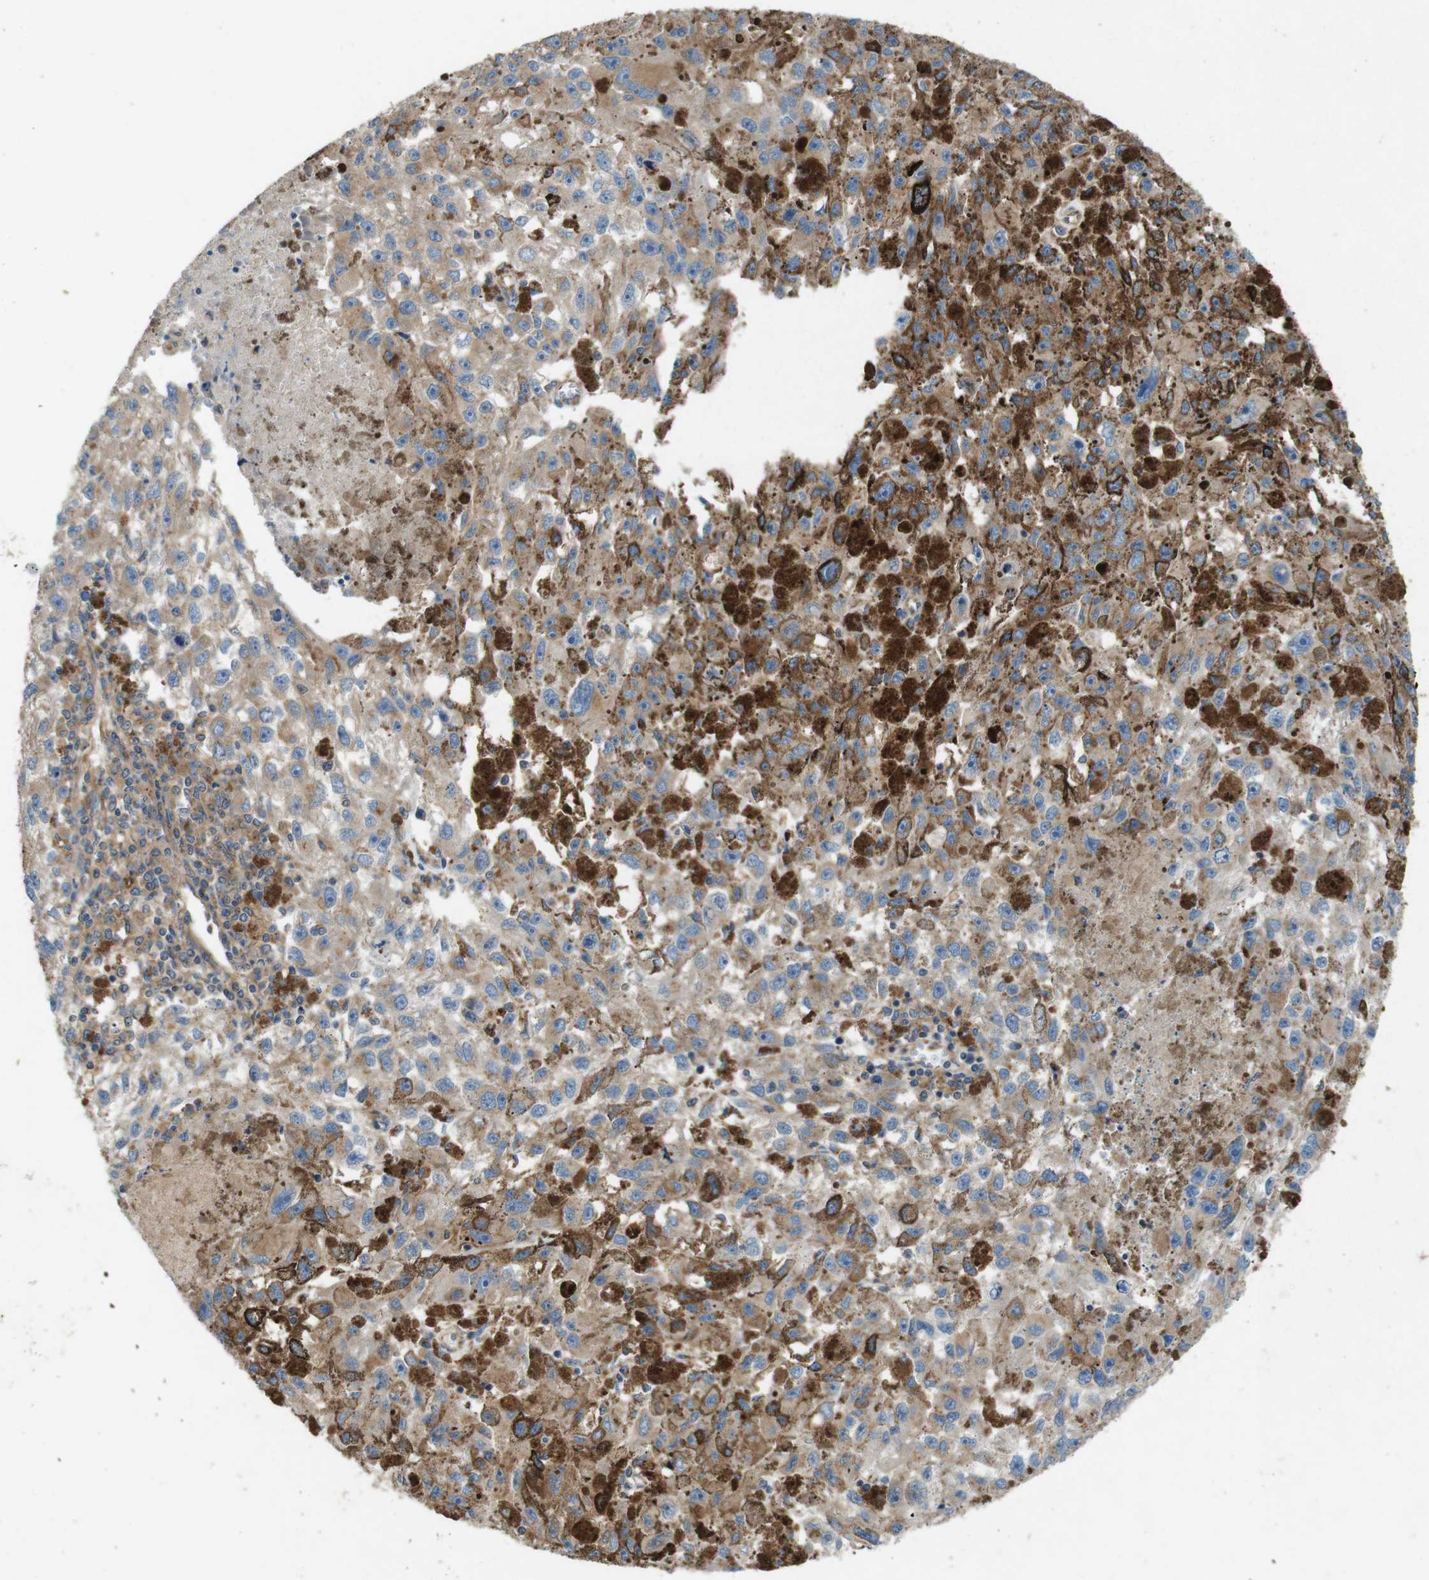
{"staining": {"intensity": "weak", "quantity": ">75%", "location": "cytoplasmic/membranous"}, "tissue": "melanoma", "cell_type": "Tumor cells", "image_type": "cancer", "snomed": [{"axis": "morphology", "description": "Malignant melanoma, NOS"}, {"axis": "topography", "description": "Skin"}], "caption": "Melanoma stained with a protein marker demonstrates weak staining in tumor cells.", "gene": "DCTN1", "patient": {"sex": "female", "age": 104}}